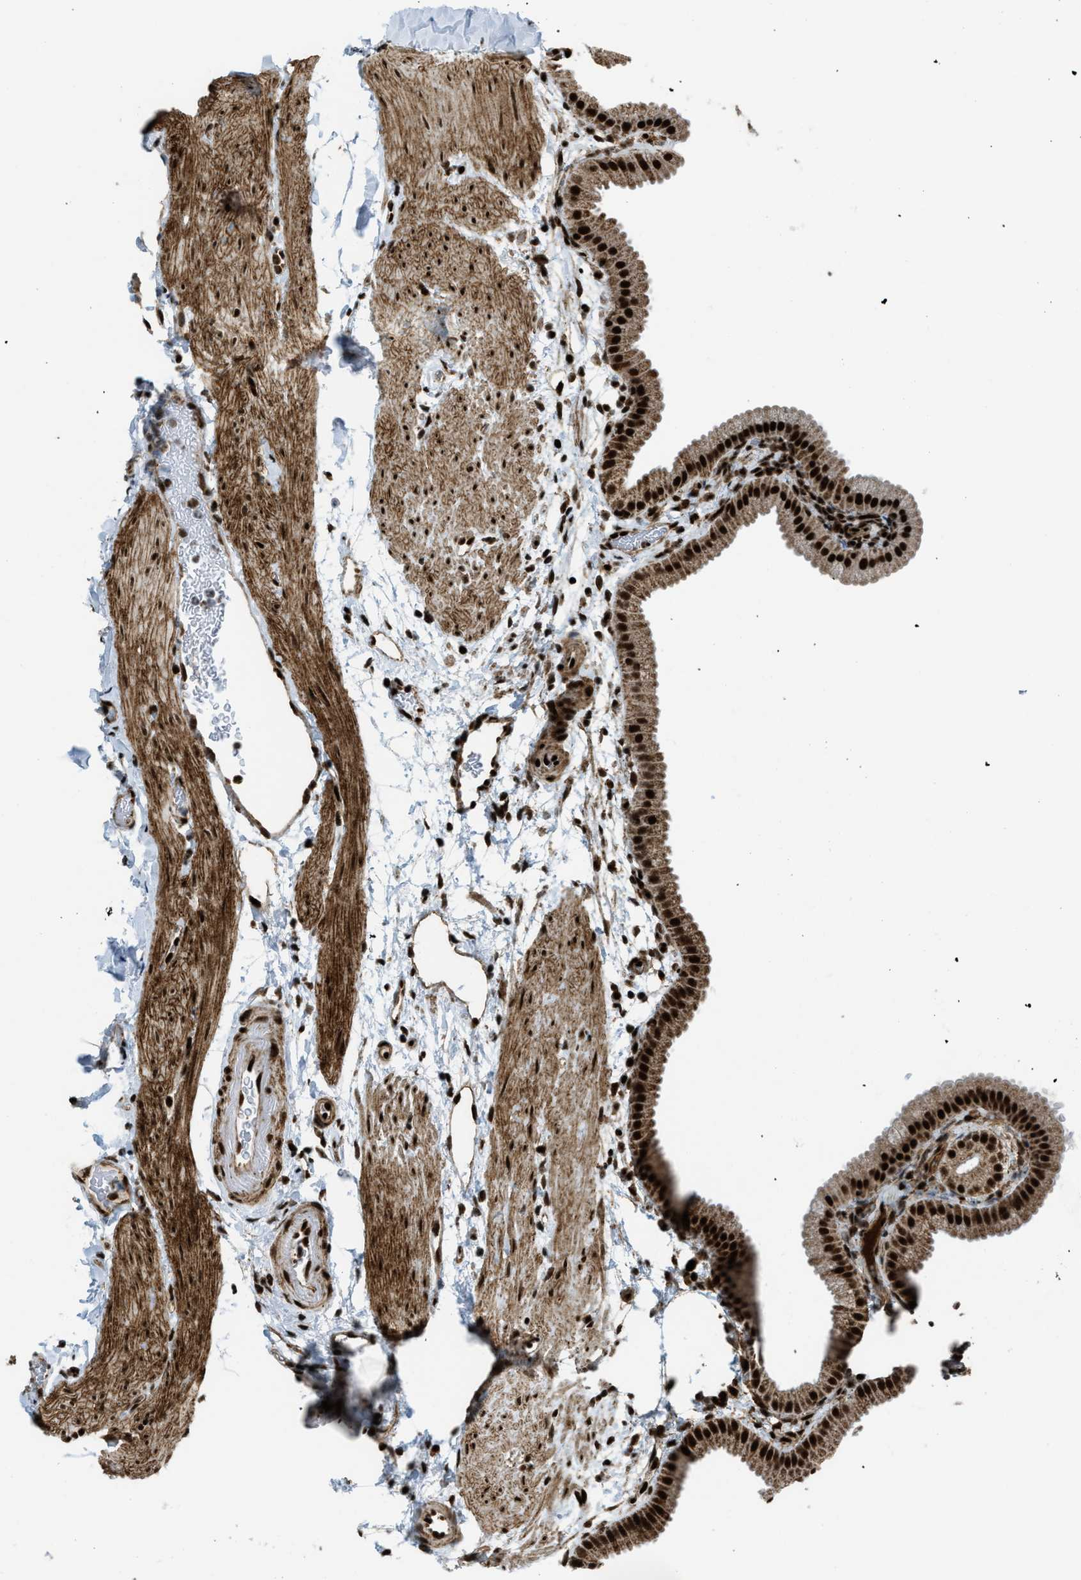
{"staining": {"intensity": "strong", "quantity": ">75%", "location": "cytoplasmic/membranous,nuclear"}, "tissue": "gallbladder", "cell_type": "Glandular cells", "image_type": "normal", "snomed": [{"axis": "morphology", "description": "Normal tissue, NOS"}, {"axis": "topography", "description": "Gallbladder"}], "caption": "Immunohistochemical staining of unremarkable gallbladder shows strong cytoplasmic/membranous,nuclear protein positivity in about >75% of glandular cells. (DAB (3,3'-diaminobenzidine) IHC, brown staining for protein, blue staining for nuclei).", "gene": "GABPB1", "patient": {"sex": "female", "age": 64}}